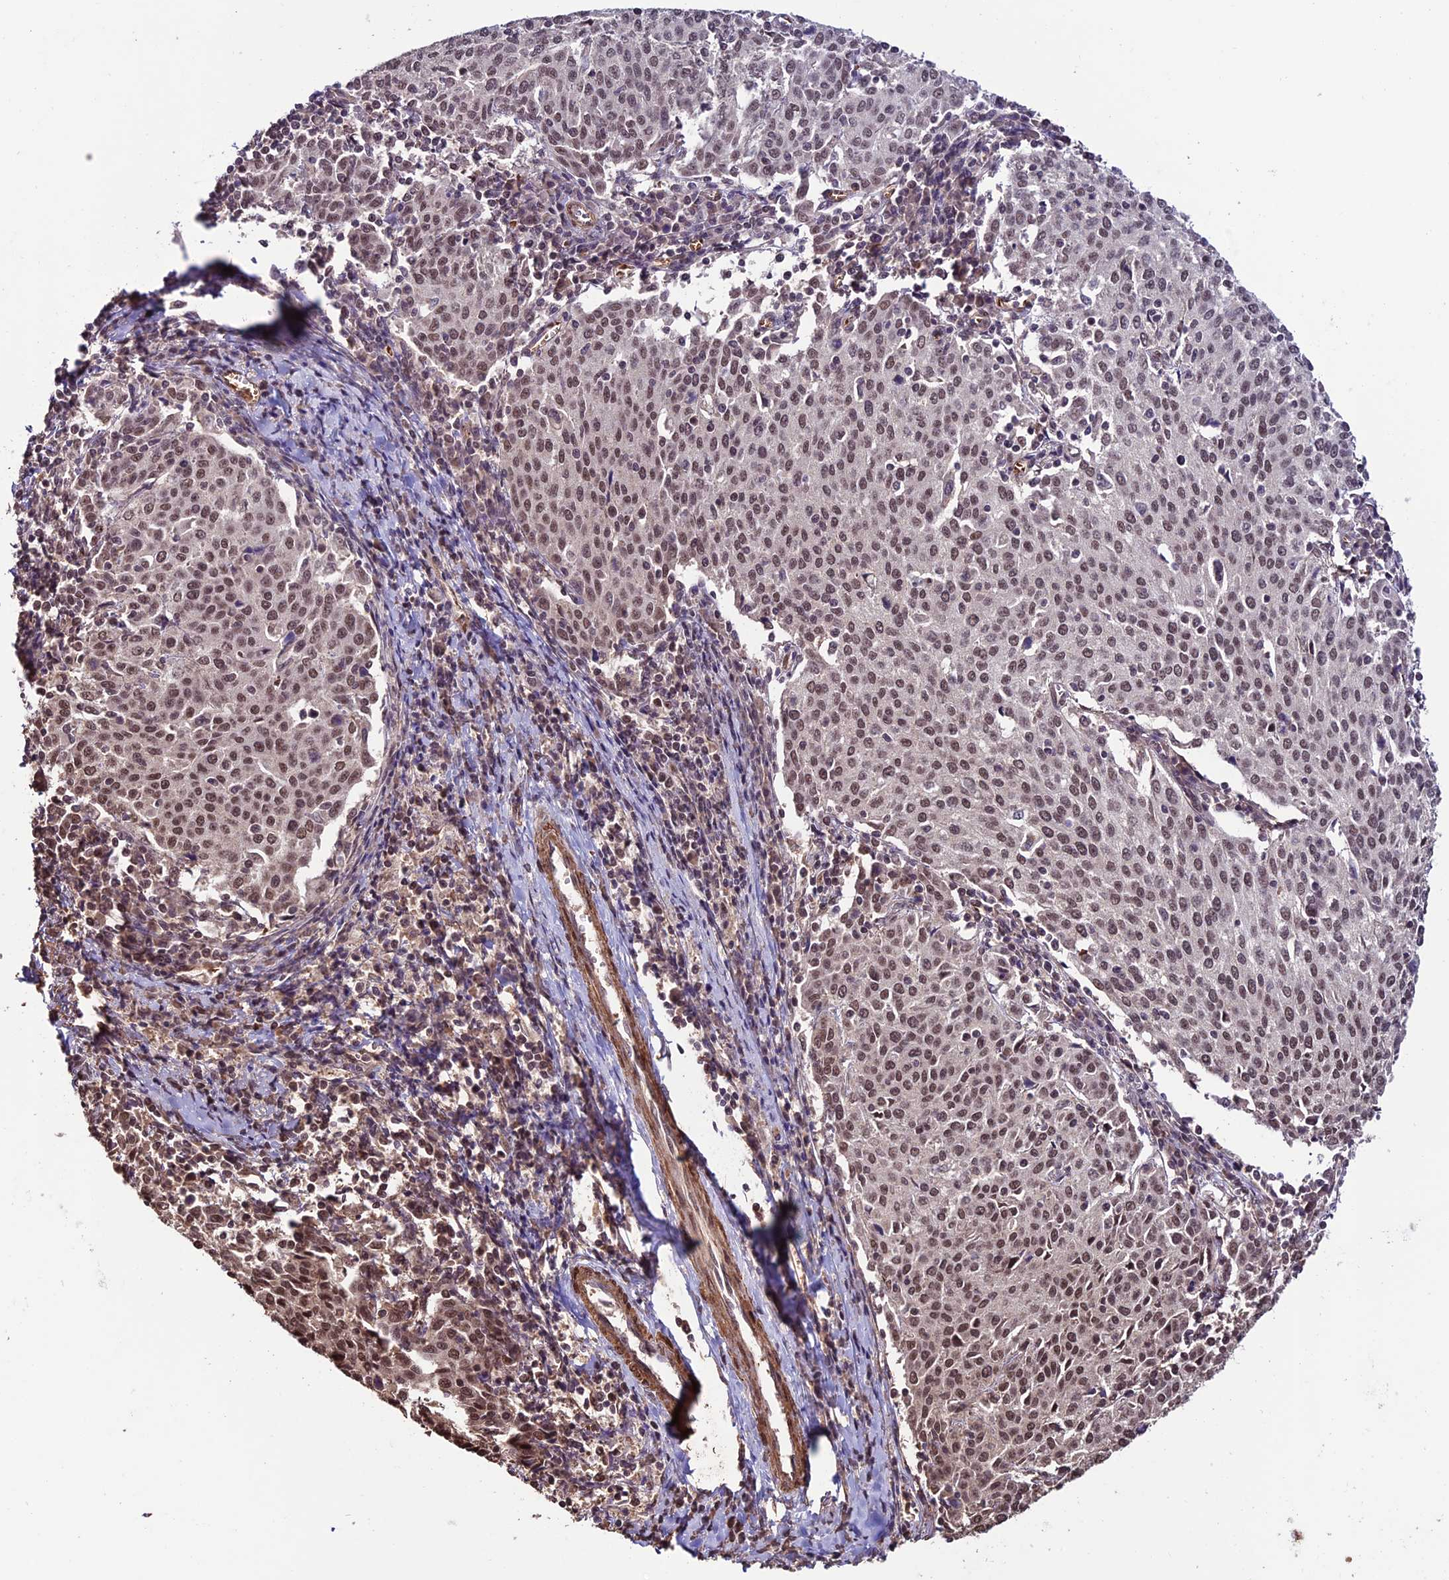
{"staining": {"intensity": "moderate", "quantity": ">75%", "location": "nuclear"}, "tissue": "cervical cancer", "cell_type": "Tumor cells", "image_type": "cancer", "snomed": [{"axis": "morphology", "description": "Squamous cell carcinoma, NOS"}, {"axis": "topography", "description": "Cervix"}], "caption": "Immunohistochemistry (DAB (3,3'-diaminobenzidine)) staining of human cervical squamous cell carcinoma exhibits moderate nuclear protein expression in approximately >75% of tumor cells.", "gene": "CABIN1", "patient": {"sex": "female", "age": 46}}